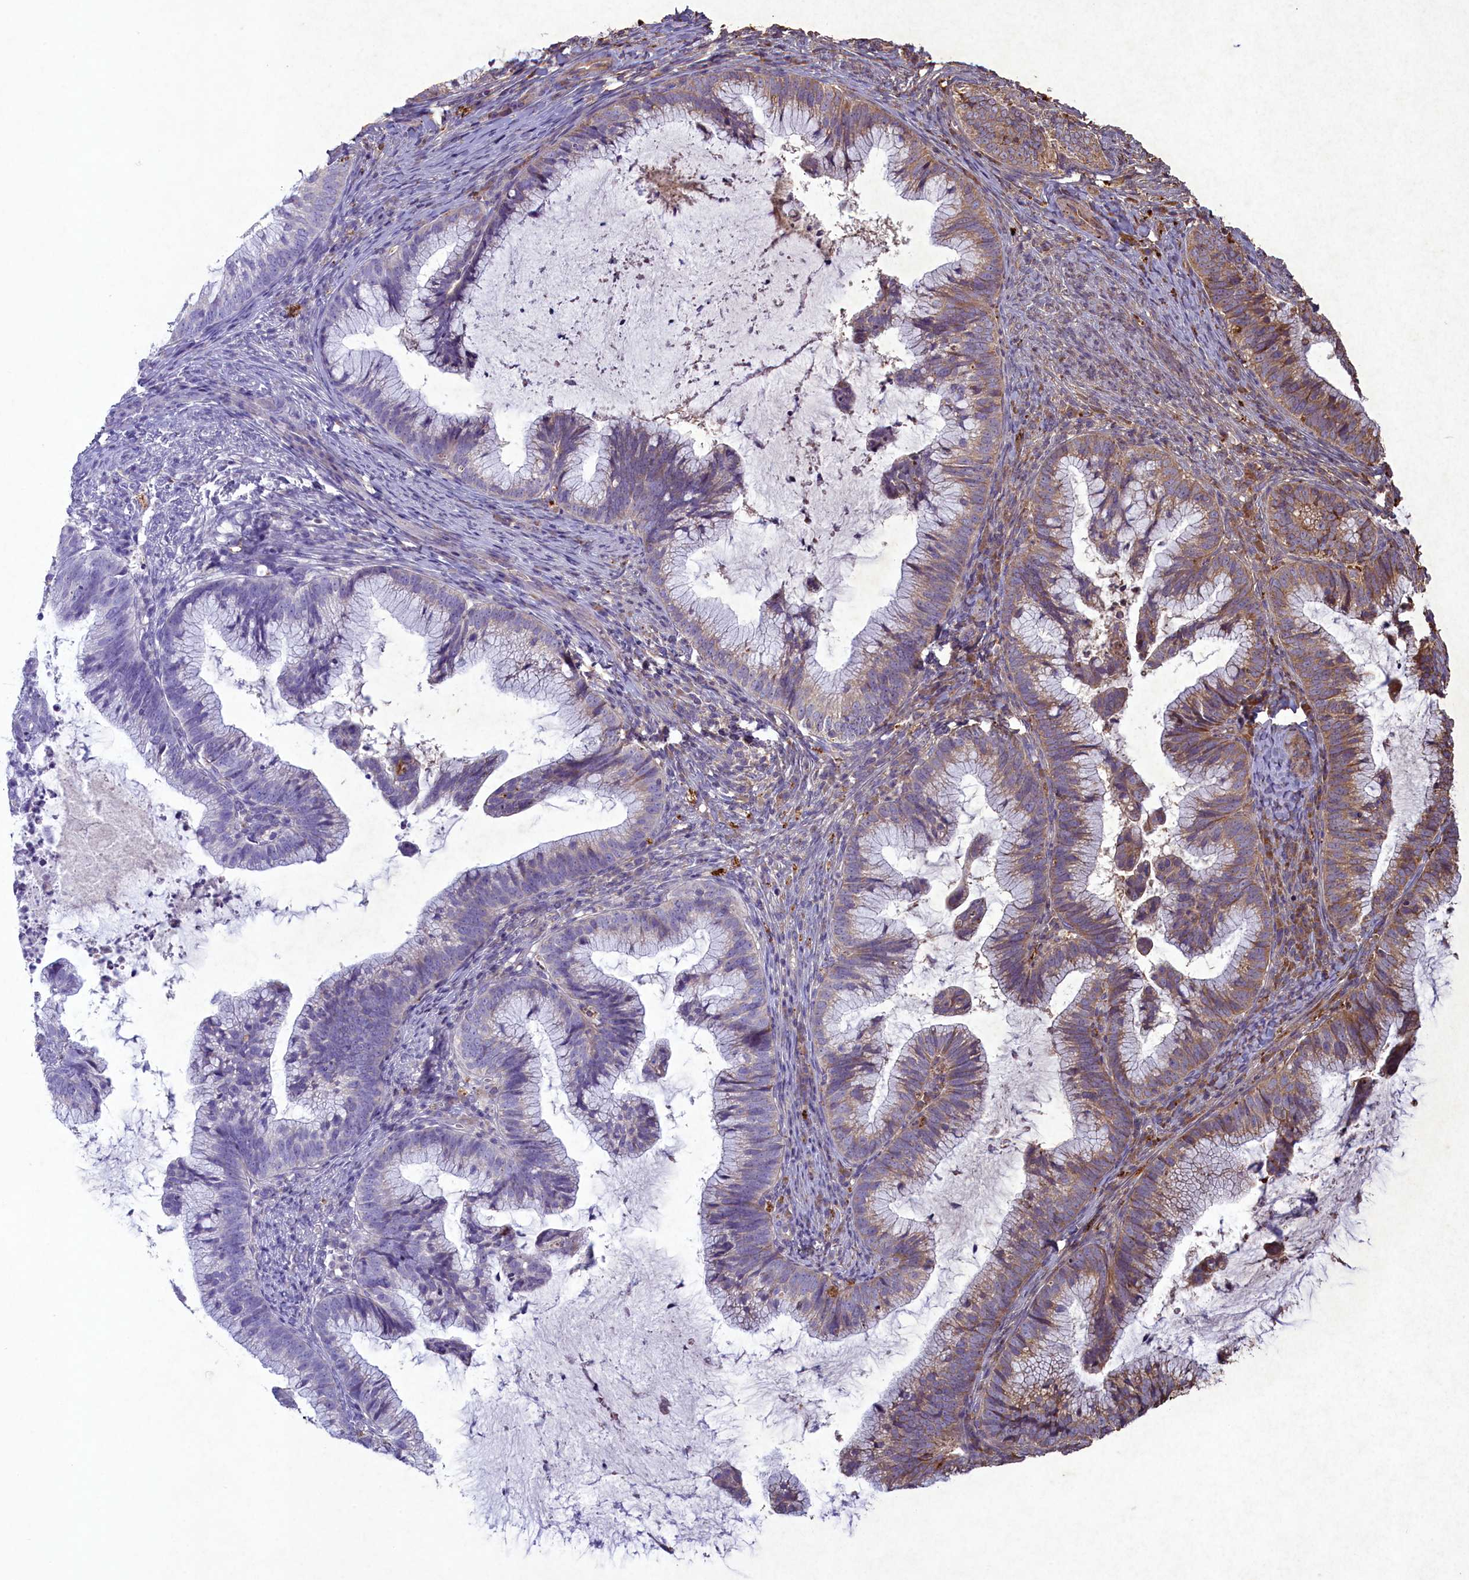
{"staining": {"intensity": "moderate", "quantity": "25%-75%", "location": "cytoplasmic/membranous"}, "tissue": "cervical cancer", "cell_type": "Tumor cells", "image_type": "cancer", "snomed": [{"axis": "morphology", "description": "Adenocarcinoma, NOS"}, {"axis": "topography", "description": "Cervix"}], "caption": "Immunohistochemistry photomicrograph of adenocarcinoma (cervical) stained for a protein (brown), which displays medium levels of moderate cytoplasmic/membranous staining in approximately 25%-75% of tumor cells.", "gene": "CIAO2B", "patient": {"sex": "female", "age": 36}}